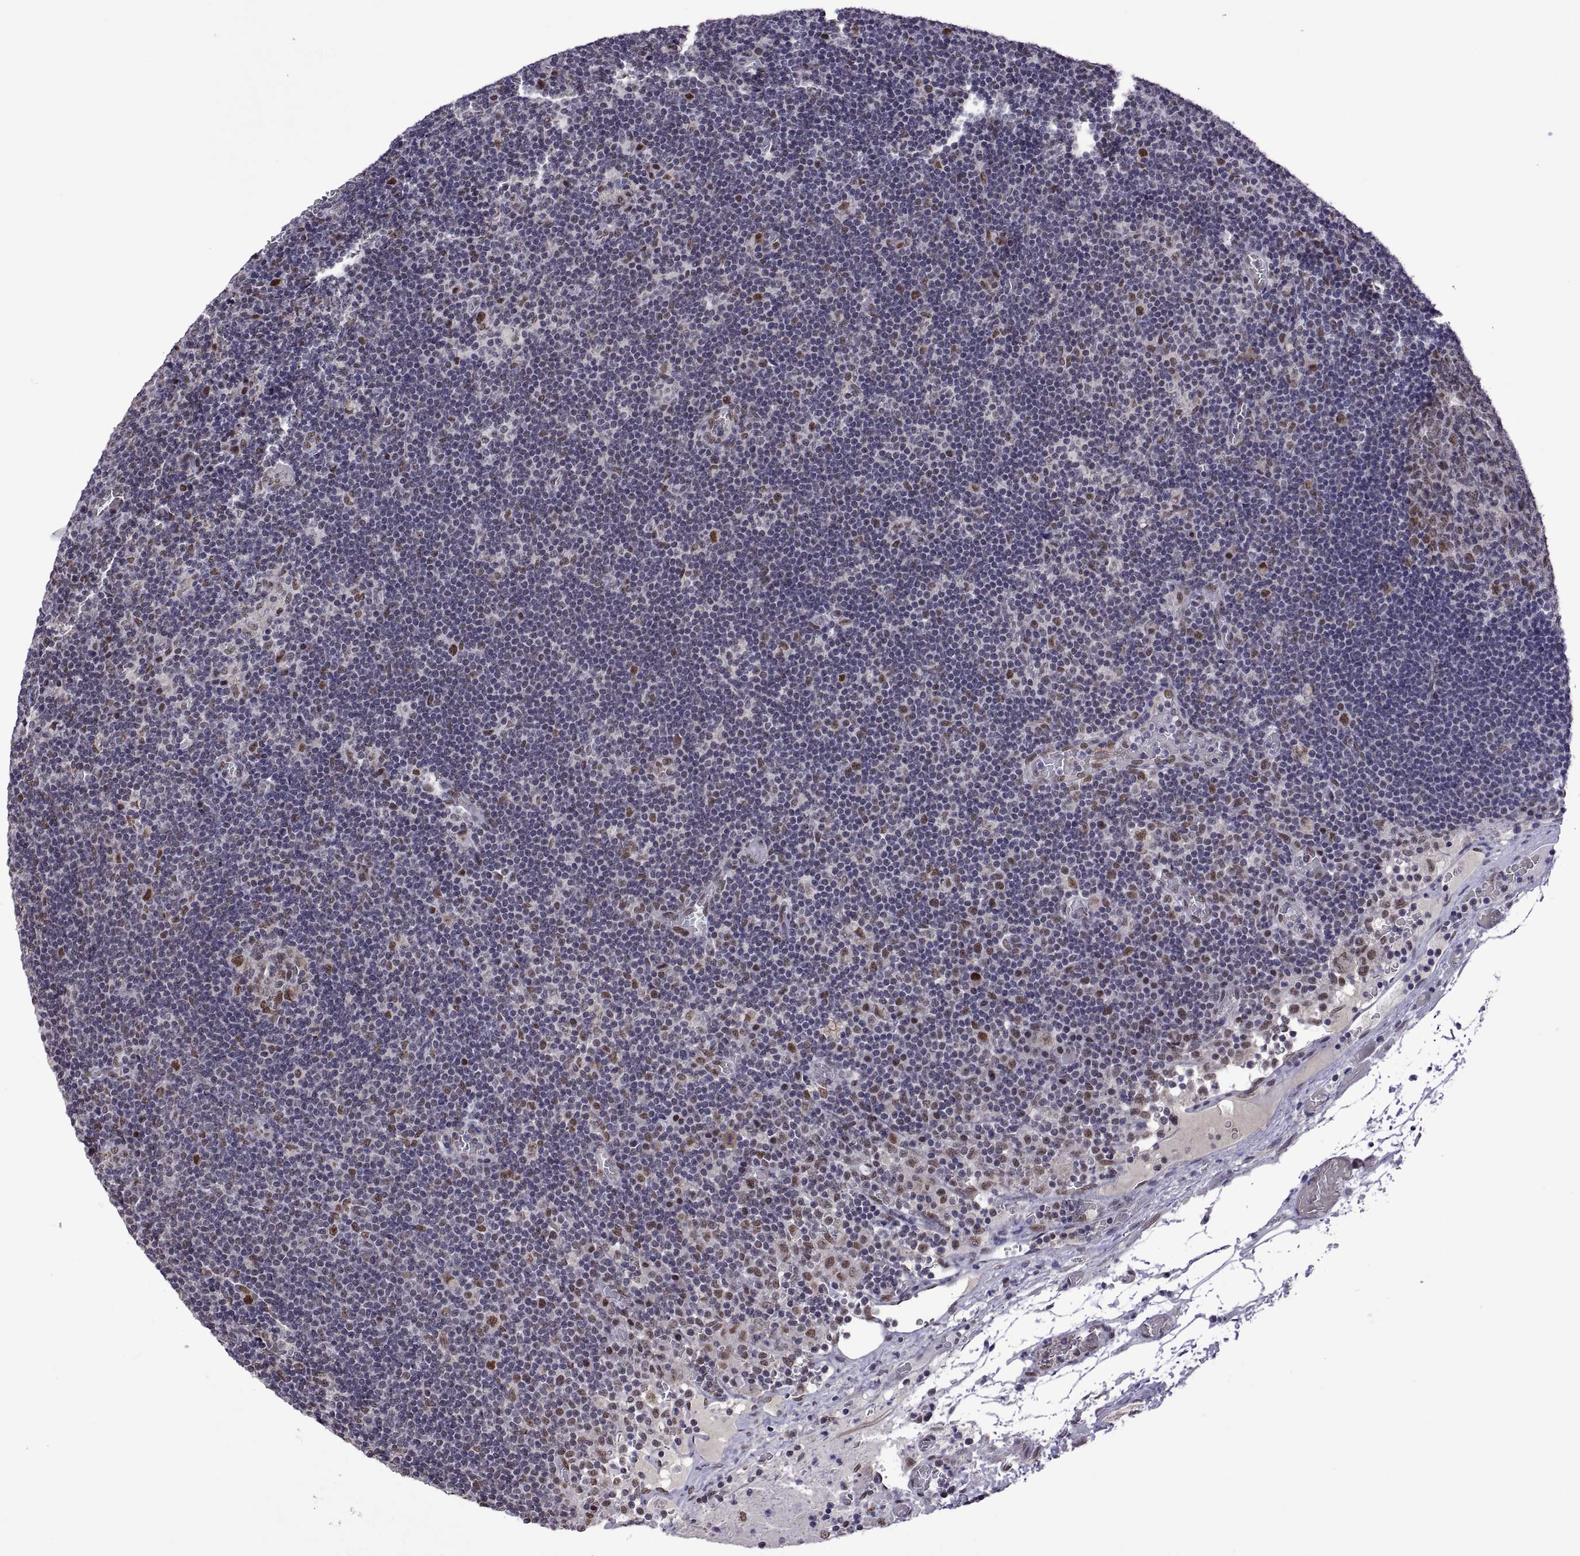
{"staining": {"intensity": "weak", "quantity": "<25%", "location": "nuclear"}, "tissue": "lymph node", "cell_type": "Germinal center cells", "image_type": "normal", "snomed": [{"axis": "morphology", "description": "Normal tissue, NOS"}, {"axis": "topography", "description": "Lymph node"}], "caption": "Immunohistochemistry photomicrograph of benign lymph node: lymph node stained with DAB (3,3'-diaminobenzidine) demonstrates no significant protein positivity in germinal center cells. Brightfield microscopy of IHC stained with DAB (3,3'-diaminobenzidine) (brown) and hematoxylin (blue), captured at high magnification.", "gene": "NR4A1", "patient": {"sex": "male", "age": 63}}